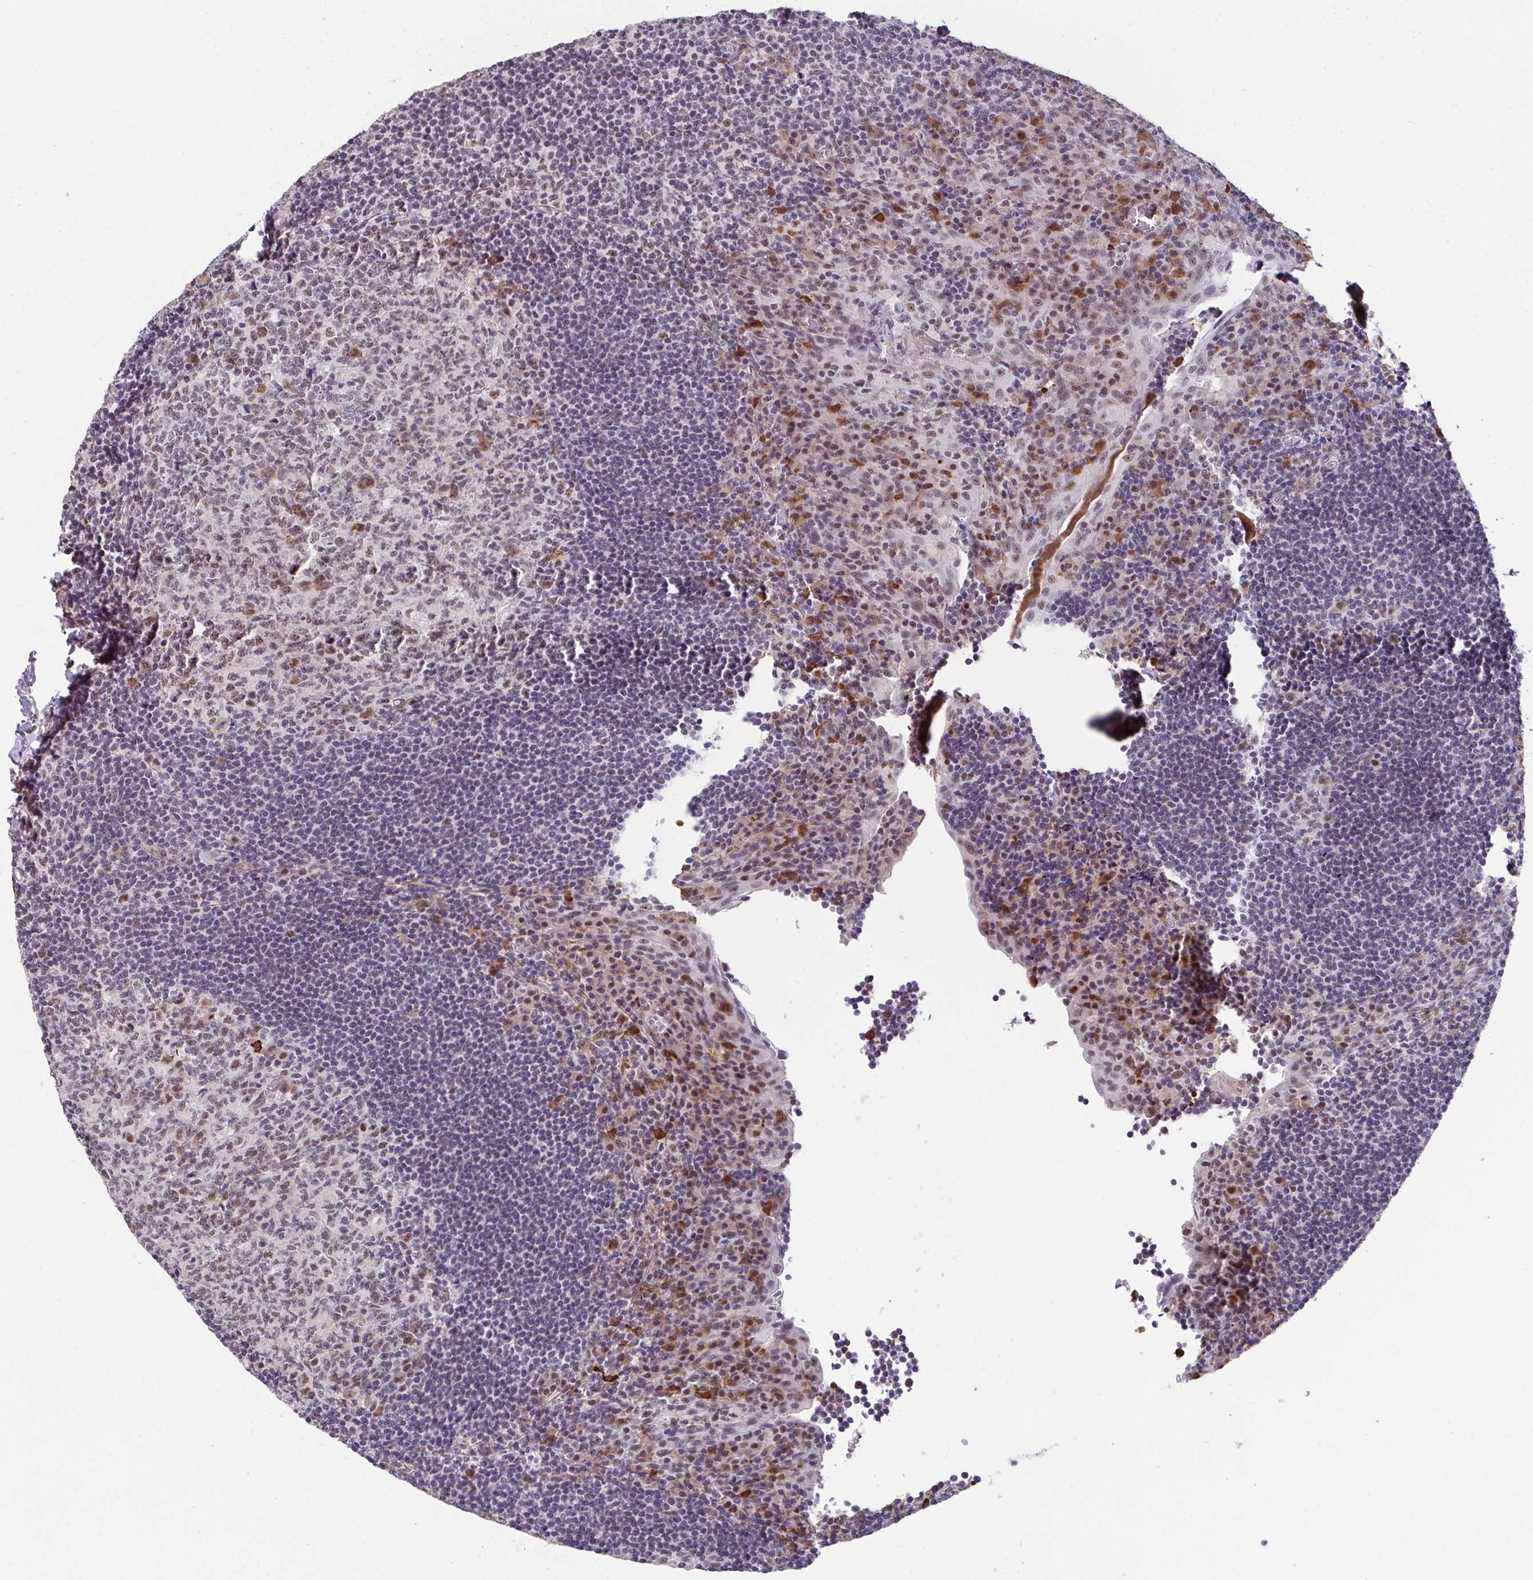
{"staining": {"intensity": "weak", "quantity": "25%-75%", "location": "nuclear"}, "tissue": "tonsil", "cell_type": "Germinal center cells", "image_type": "normal", "snomed": [{"axis": "morphology", "description": "Normal tissue, NOS"}, {"axis": "topography", "description": "Tonsil"}], "caption": "Normal tonsil demonstrates weak nuclear staining in approximately 25%-75% of germinal center cells (IHC, brightfield microscopy, high magnification)..", "gene": "RBBP6", "patient": {"sex": "male", "age": 17}}